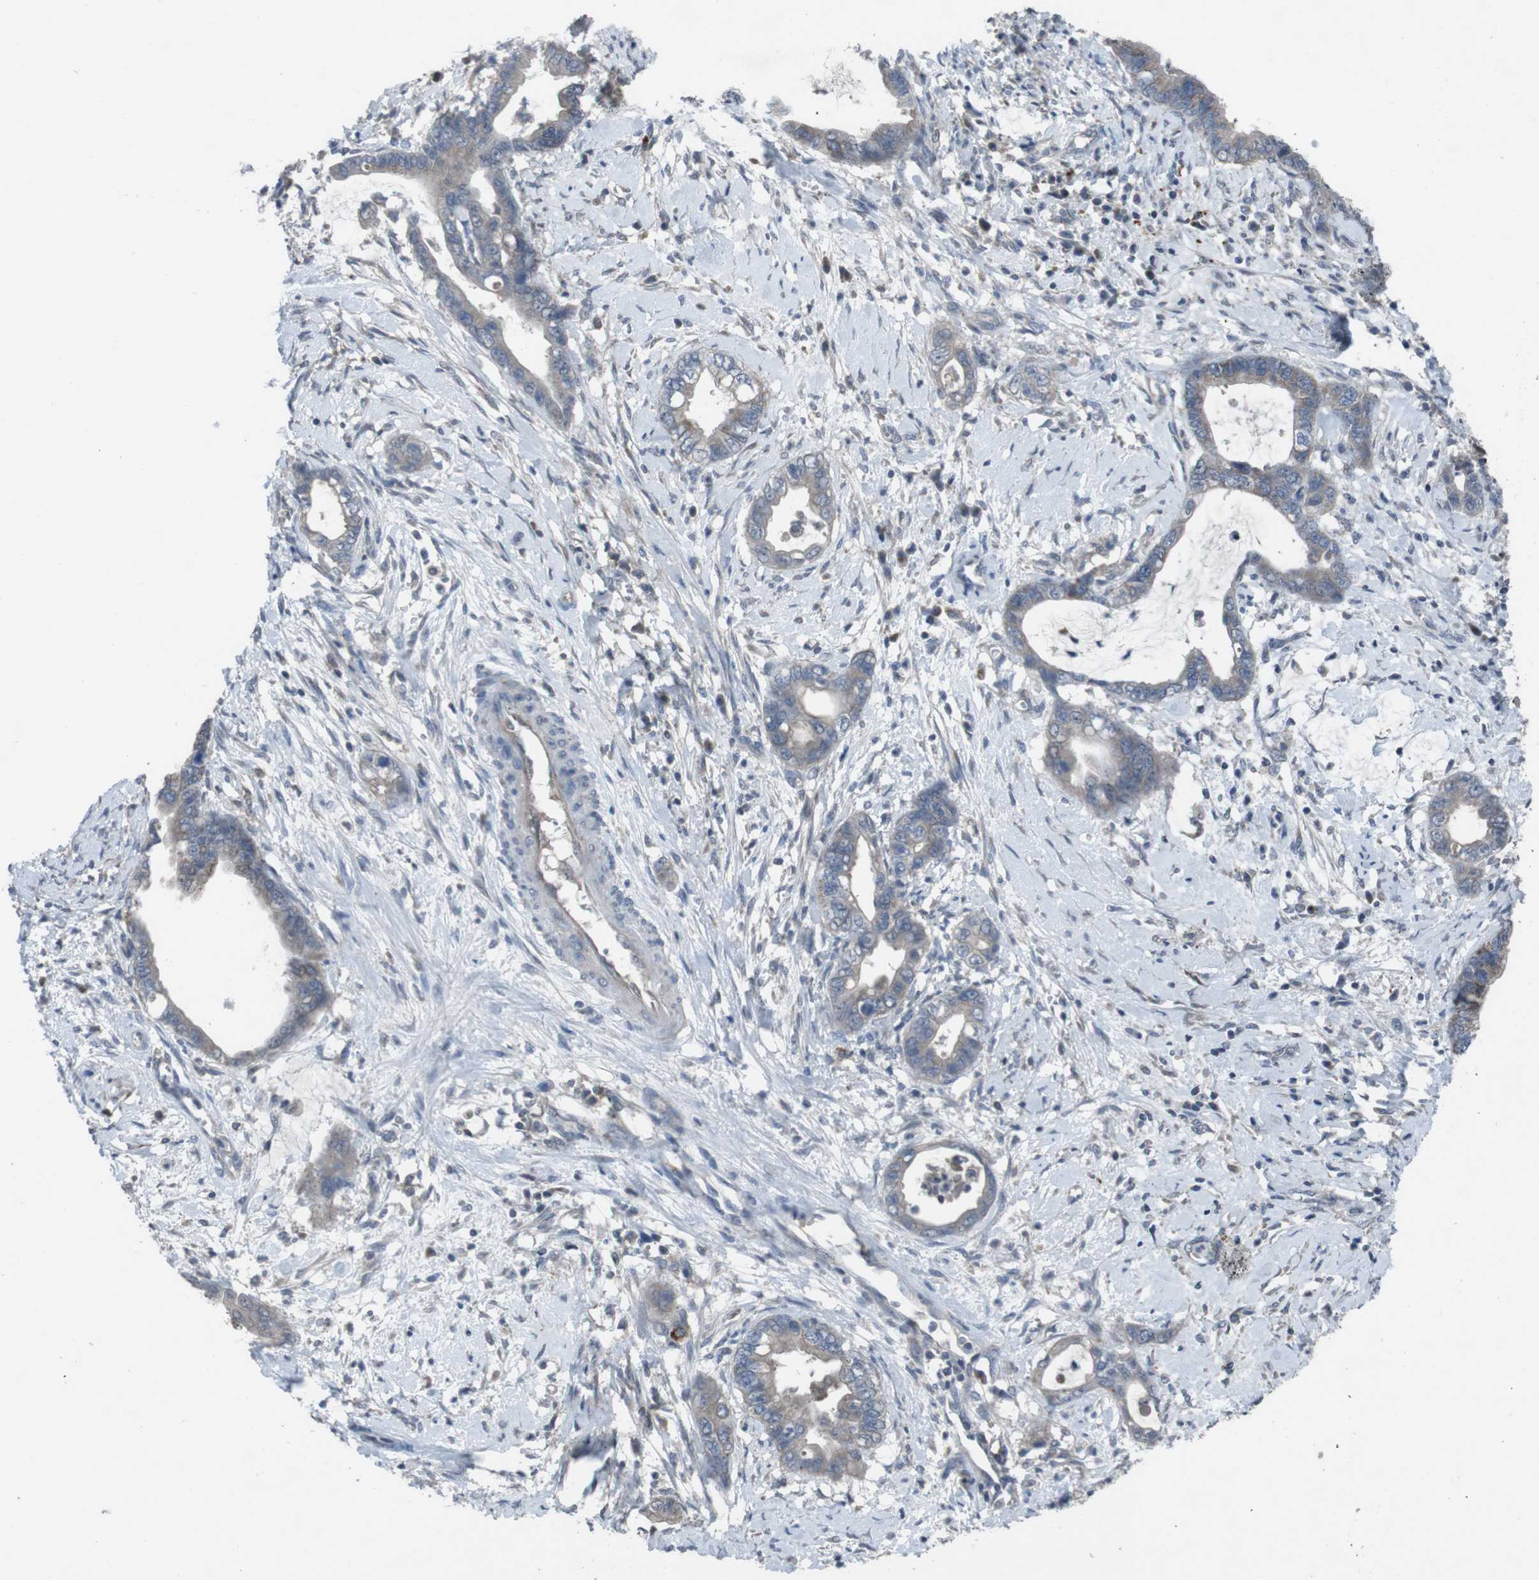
{"staining": {"intensity": "strong", "quantity": "25%-75%", "location": "cytoplasmic/membranous"}, "tissue": "cervical cancer", "cell_type": "Tumor cells", "image_type": "cancer", "snomed": [{"axis": "morphology", "description": "Adenocarcinoma, NOS"}, {"axis": "topography", "description": "Cervix"}], "caption": "An immunohistochemistry (IHC) image of neoplastic tissue is shown. Protein staining in brown highlights strong cytoplasmic/membranous positivity in cervical cancer (adenocarcinoma) within tumor cells. (Brightfield microscopy of DAB IHC at high magnification).", "gene": "EFNA5", "patient": {"sex": "female", "age": 44}}